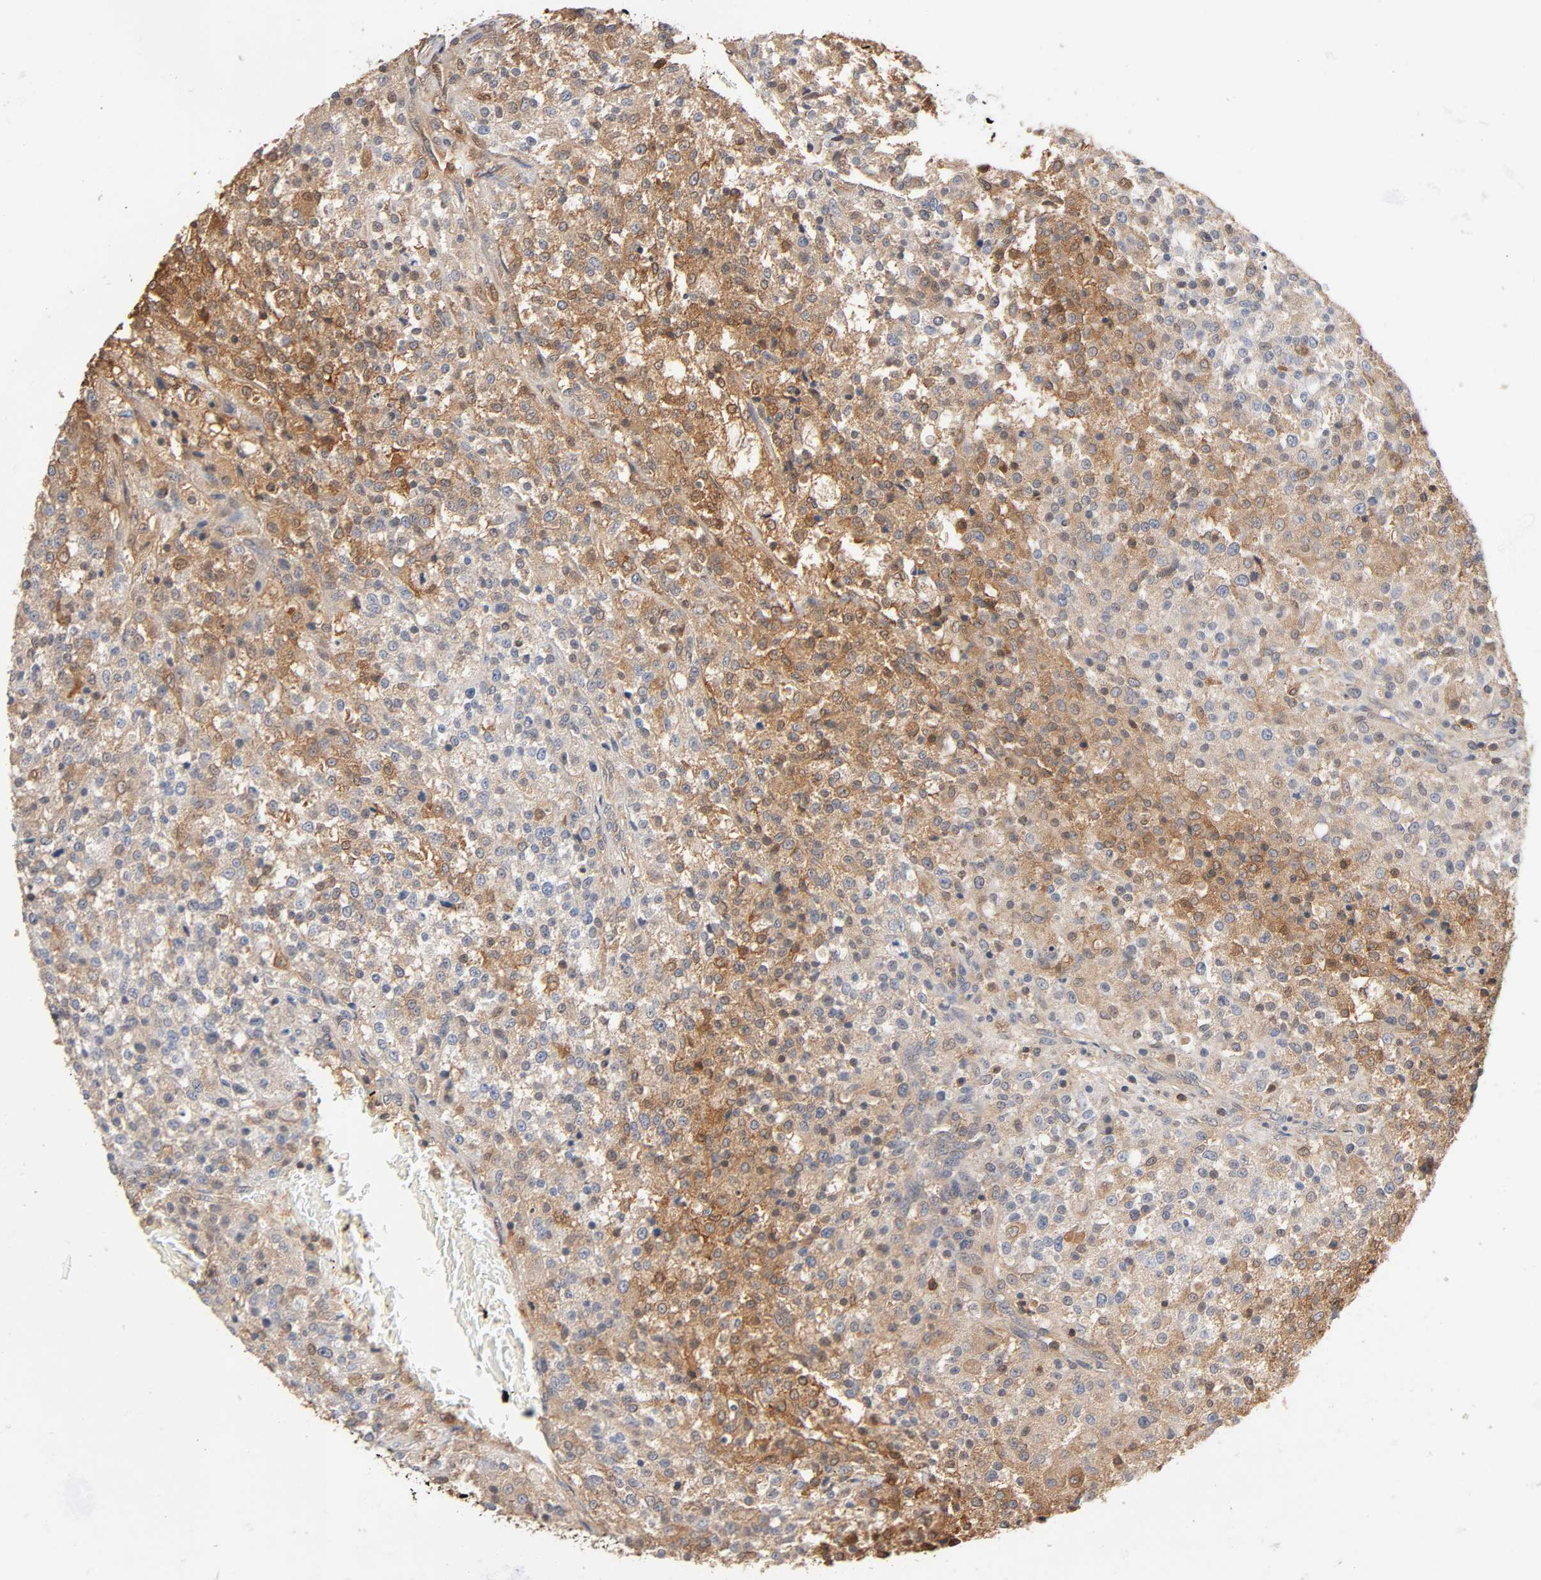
{"staining": {"intensity": "moderate", "quantity": ">75%", "location": "cytoplasmic/membranous"}, "tissue": "testis cancer", "cell_type": "Tumor cells", "image_type": "cancer", "snomed": [{"axis": "morphology", "description": "Seminoma, NOS"}, {"axis": "topography", "description": "Testis"}], "caption": "An IHC image of neoplastic tissue is shown. Protein staining in brown labels moderate cytoplasmic/membranous positivity in testis cancer within tumor cells. (Stains: DAB in brown, nuclei in blue, Microscopy: brightfield microscopy at high magnification).", "gene": "ALDOA", "patient": {"sex": "male", "age": 59}}